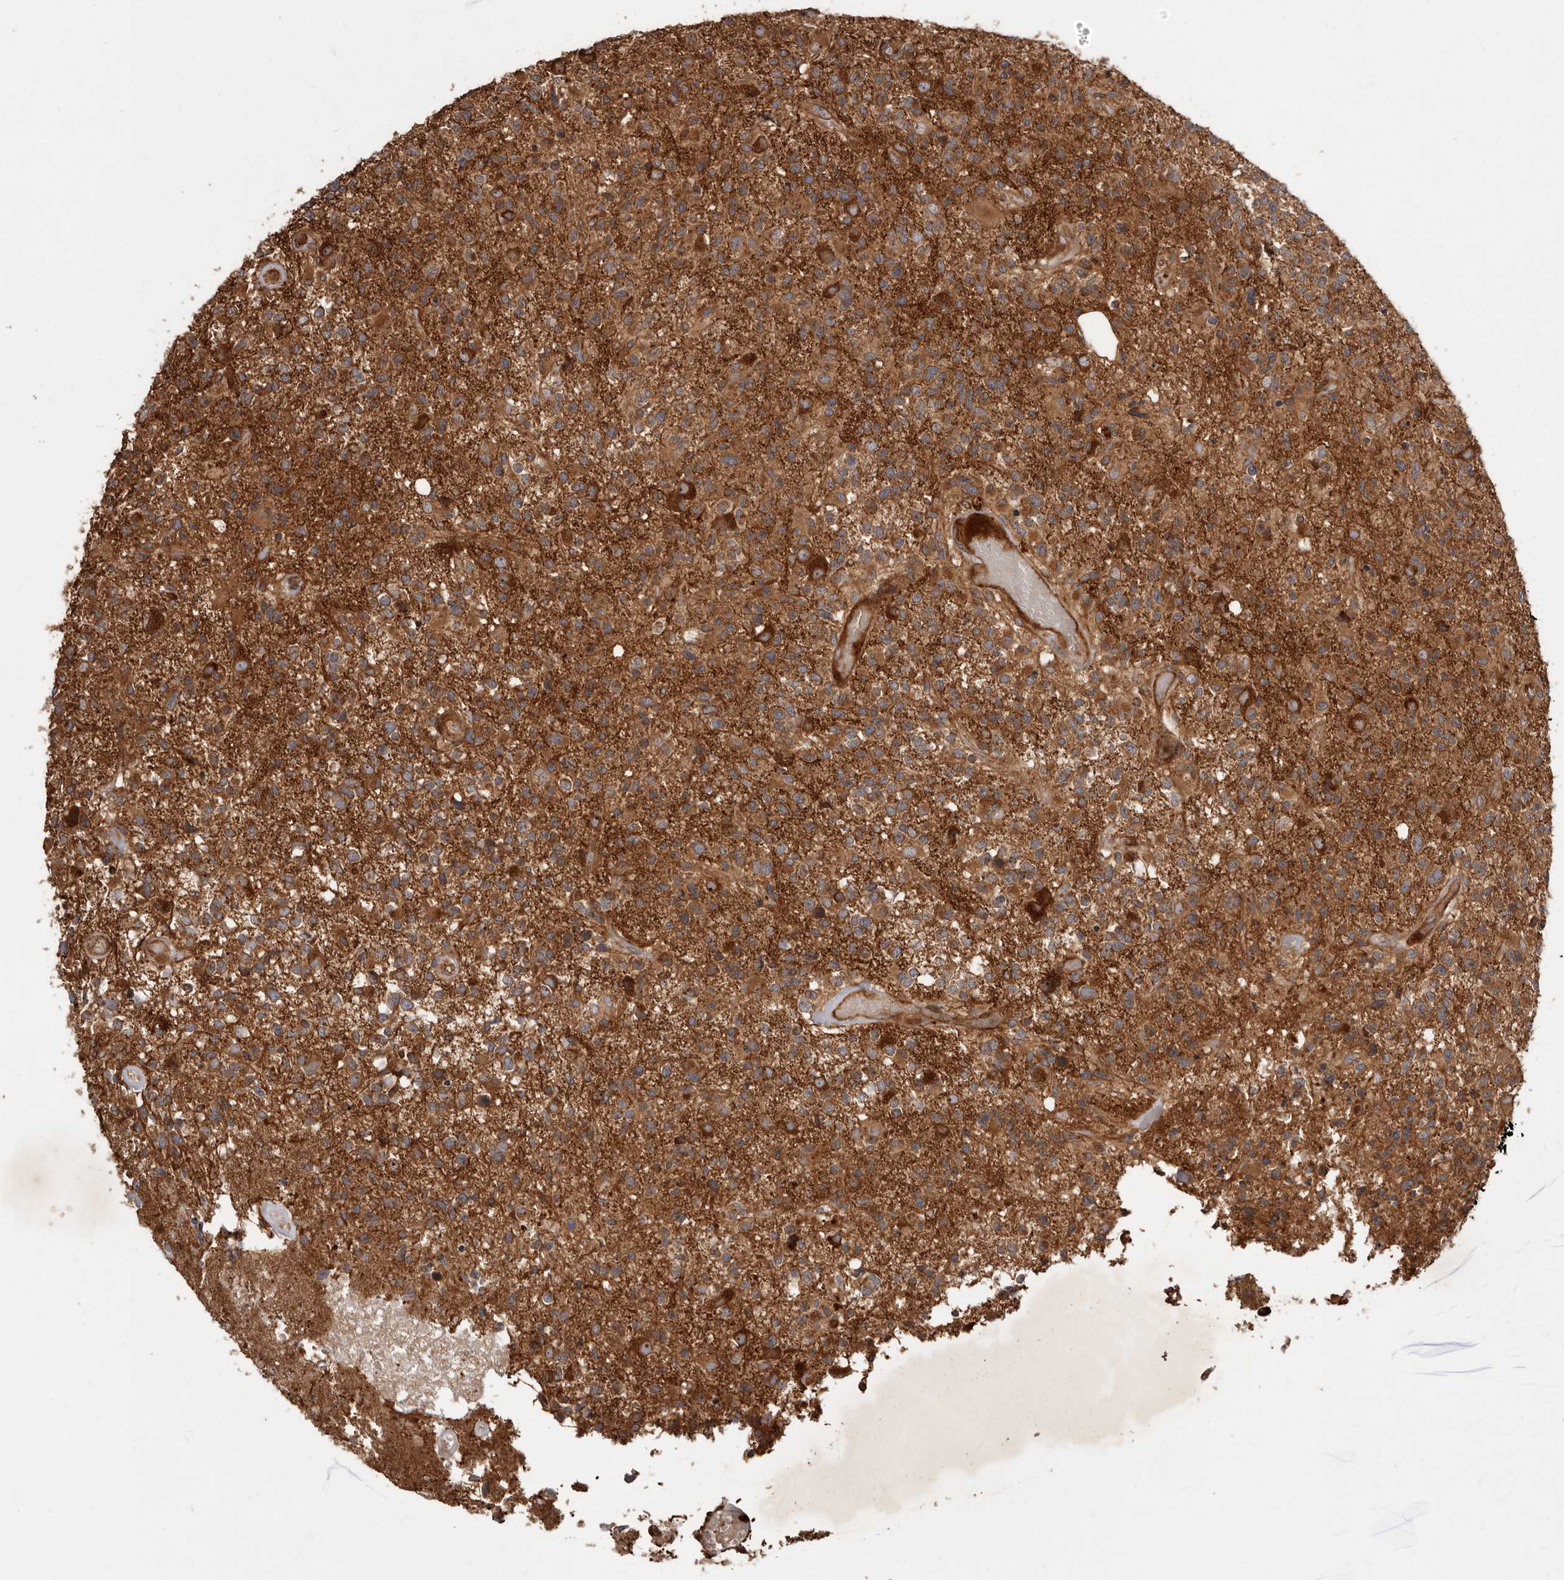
{"staining": {"intensity": "moderate", "quantity": ">75%", "location": "cytoplasmic/membranous"}, "tissue": "glioma", "cell_type": "Tumor cells", "image_type": "cancer", "snomed": [{"axis": "morphology", "description": "Glioma, malignant, High grade"}, {"axis": "morphology", "description": "Glioblastoma, NOS"}, {"axis": "topography", "description": "Brain"}], "caption": "High-grade glioma (malignant) stained with a brown dye shows moderate cytoplasmic/membranous positive positivity in about >75% of tumor cells.", "gene": "STK36", "patient": {"sex": "male", "age": 60}}